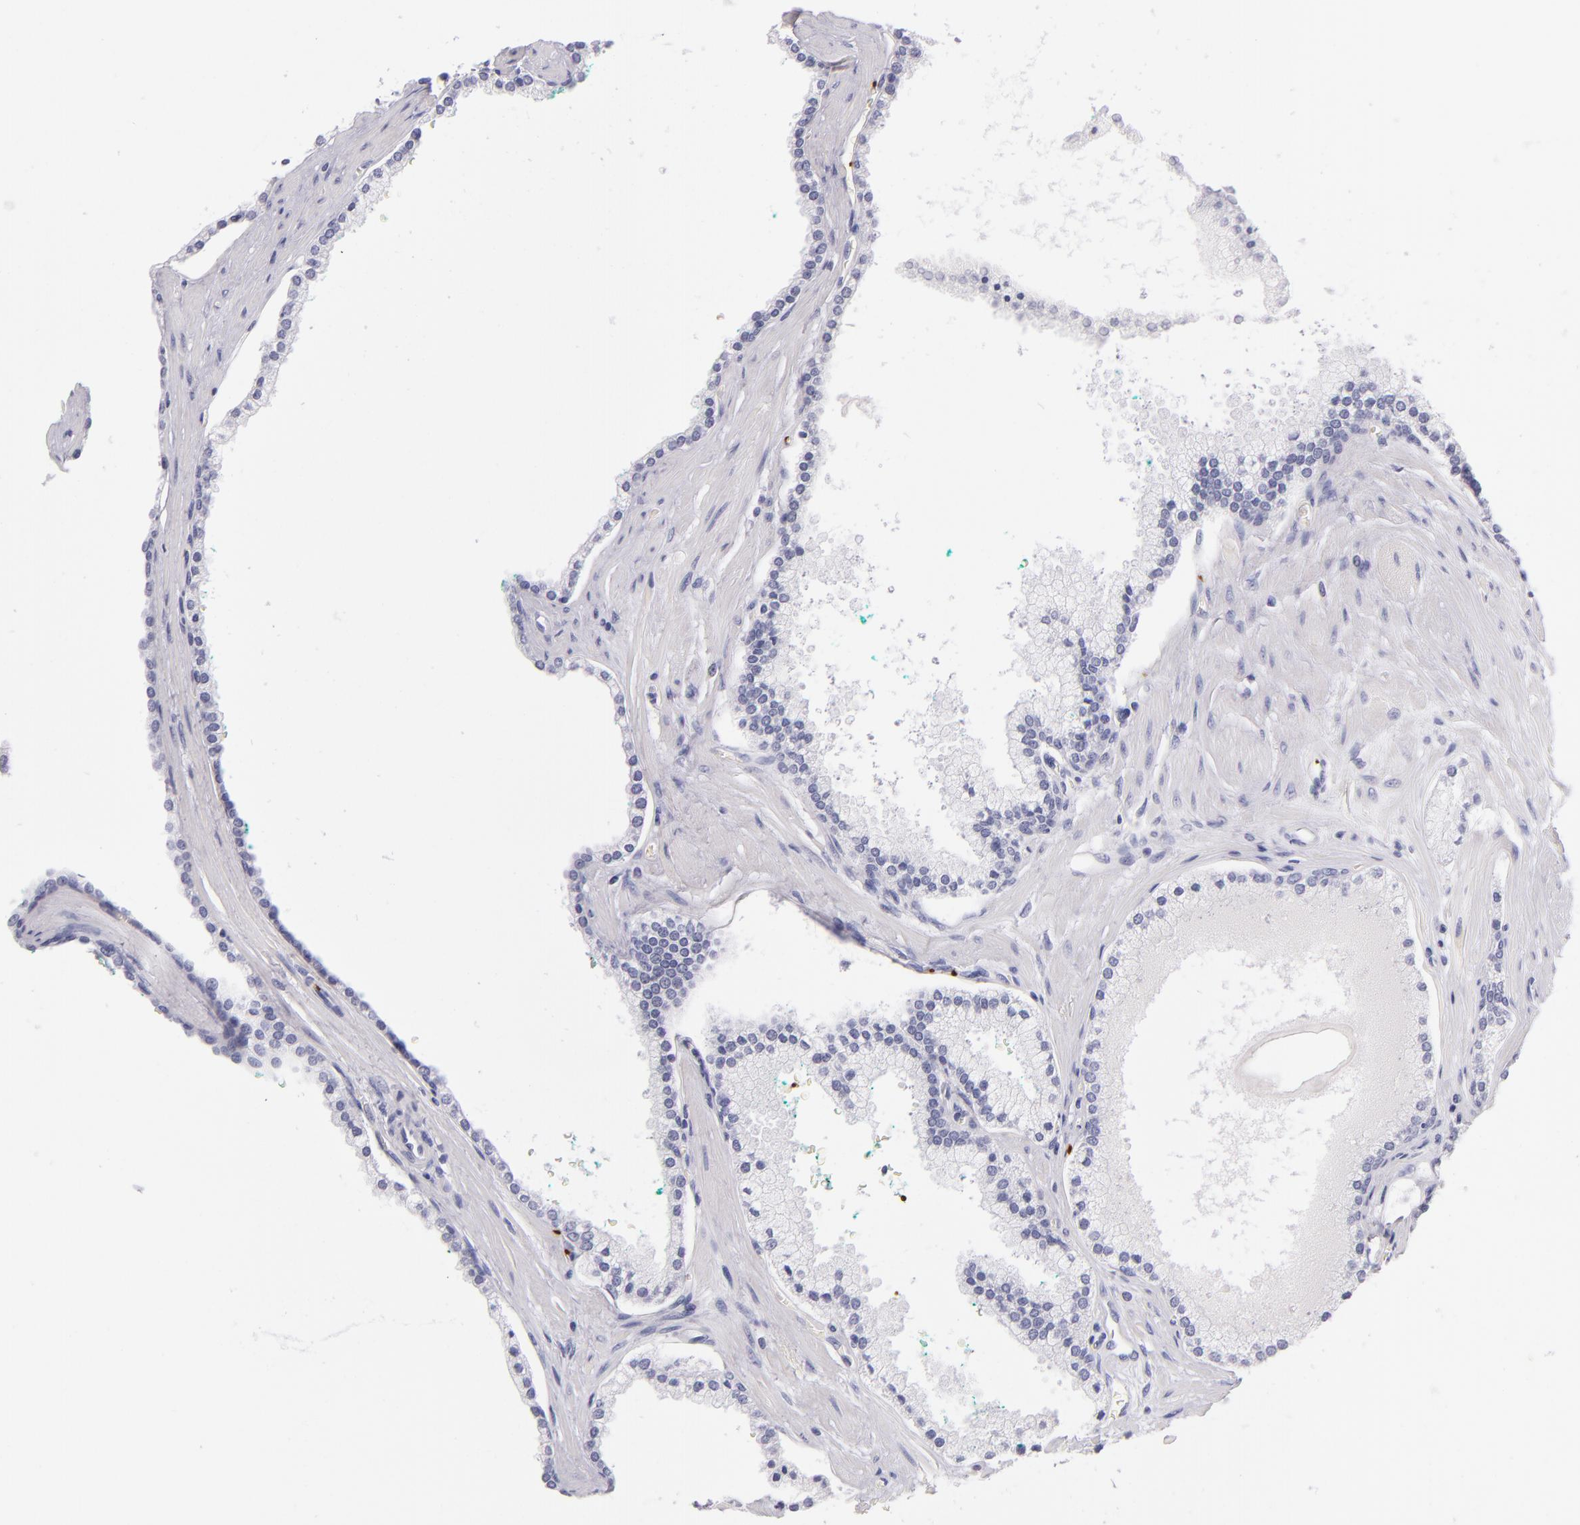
{"staining": {"intensity": "negative", "quantity": "none", "location": "none"}, "tissue": "prostate cancer", "cell_type": "Tumor cells", "image_type": "cancer", "snomed": [{"axis": "morphology", "description": "Adenocarcinoma, High grade"}, {"axis": "topography", "description": "Prostate"}], "caption": "The immunohistochemistry (IHC) image has no significant staining in tumor cells of prostate cancer (high-grade adenocarcinoma) tissue.", "gene": "GP1BA", "patient": {"sex": "male", "age": 71}}